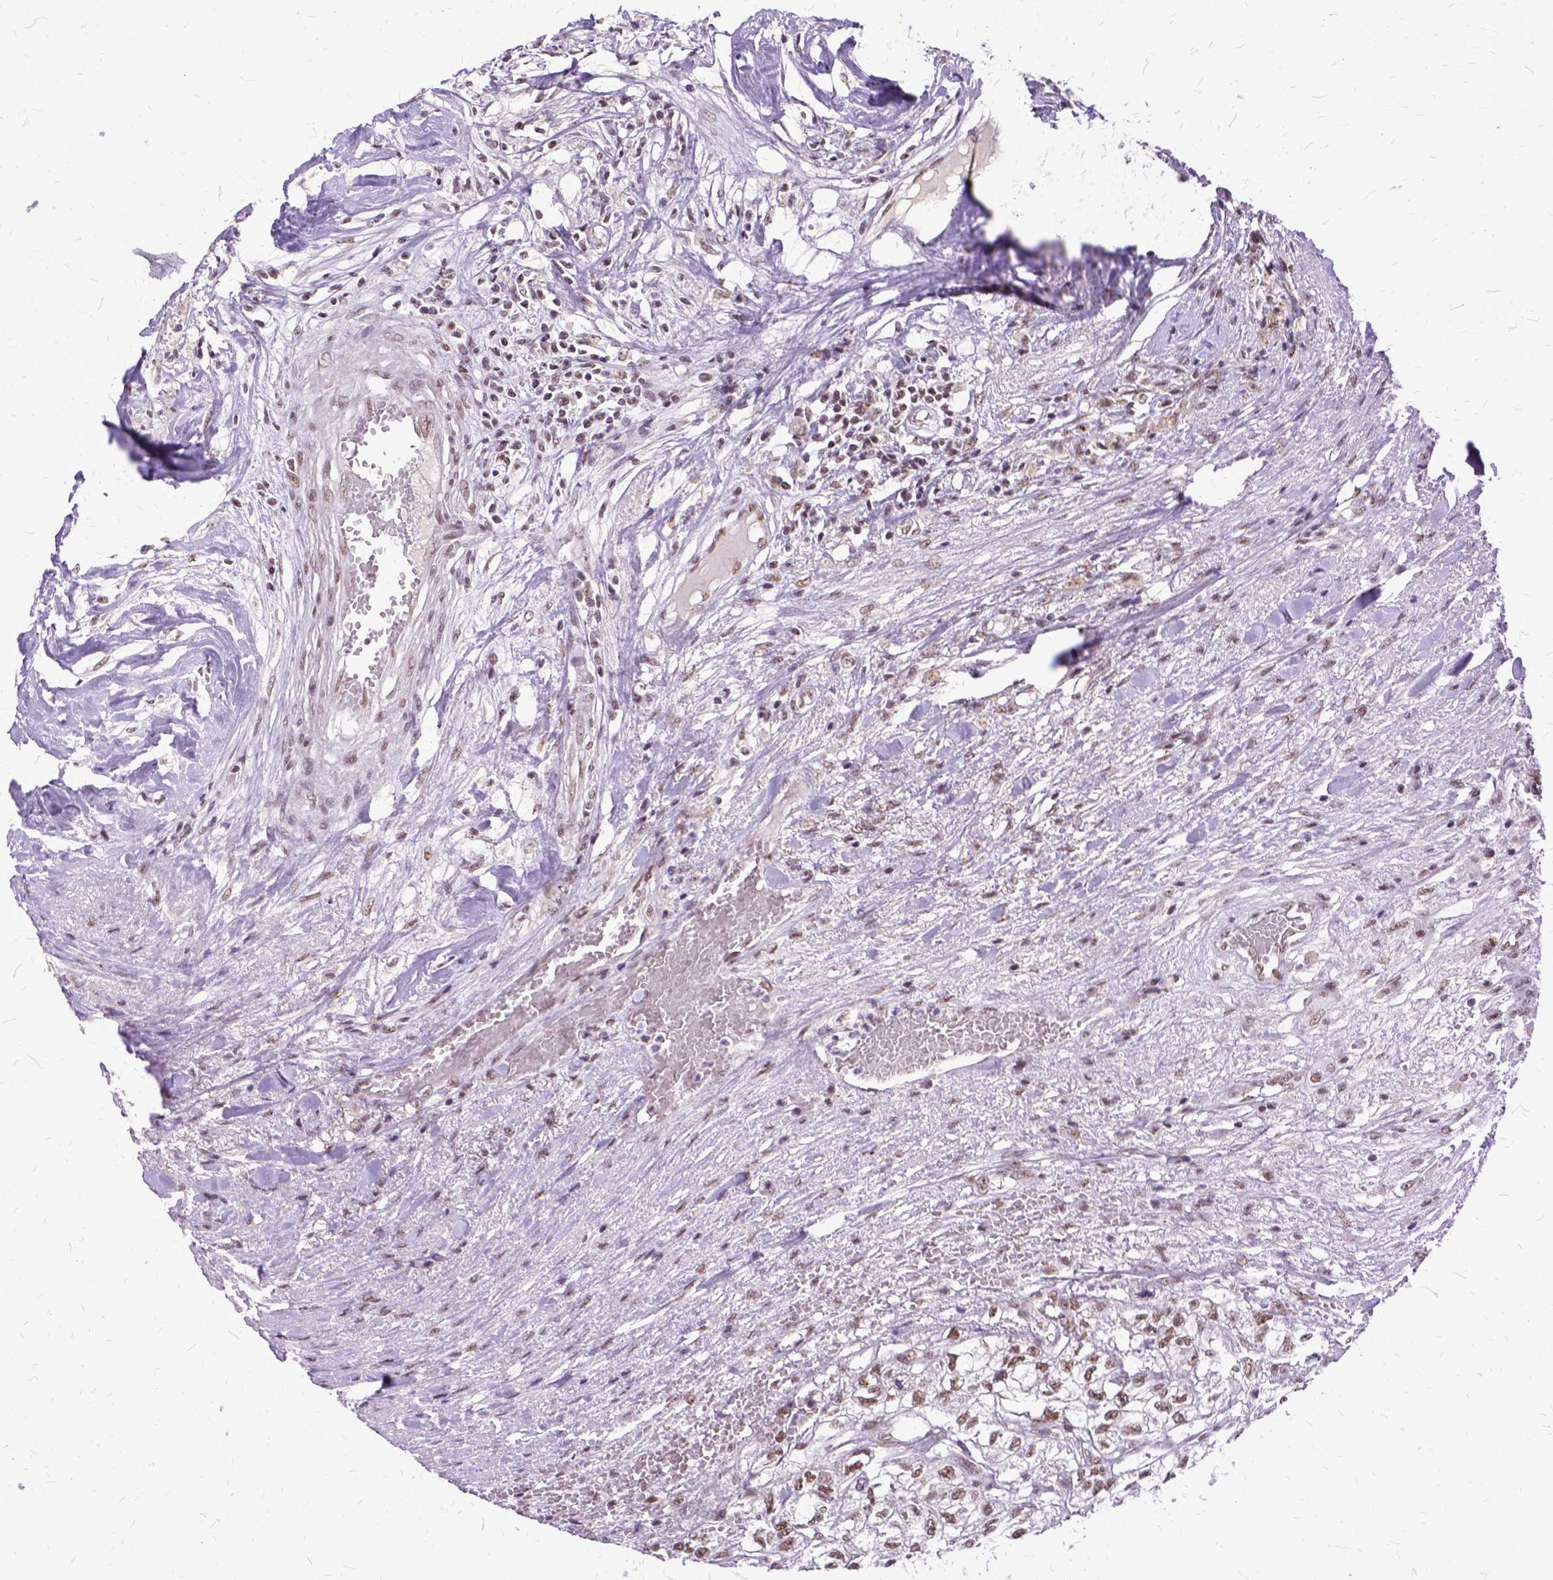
{"staining": {"intensity": "moderate", "quantity": ">75%", "location": "nuclear"}, "tissue": "renal cancer", "cell_type": "Tumor cells", "image_type": "cancer", "snomed": [{"axis": "morphology", "description": "Adenocarcinoma, NOS"}, {"axis": "topography", "description": "Kidney"}], "caption": "Renal adenocarcinoma stained for a protein (brown) shows moderate nuclear positive staining in about >75% of tumor cells.", "gene": "SETD1A", "patient": {"sex": "male", "age": 56}}